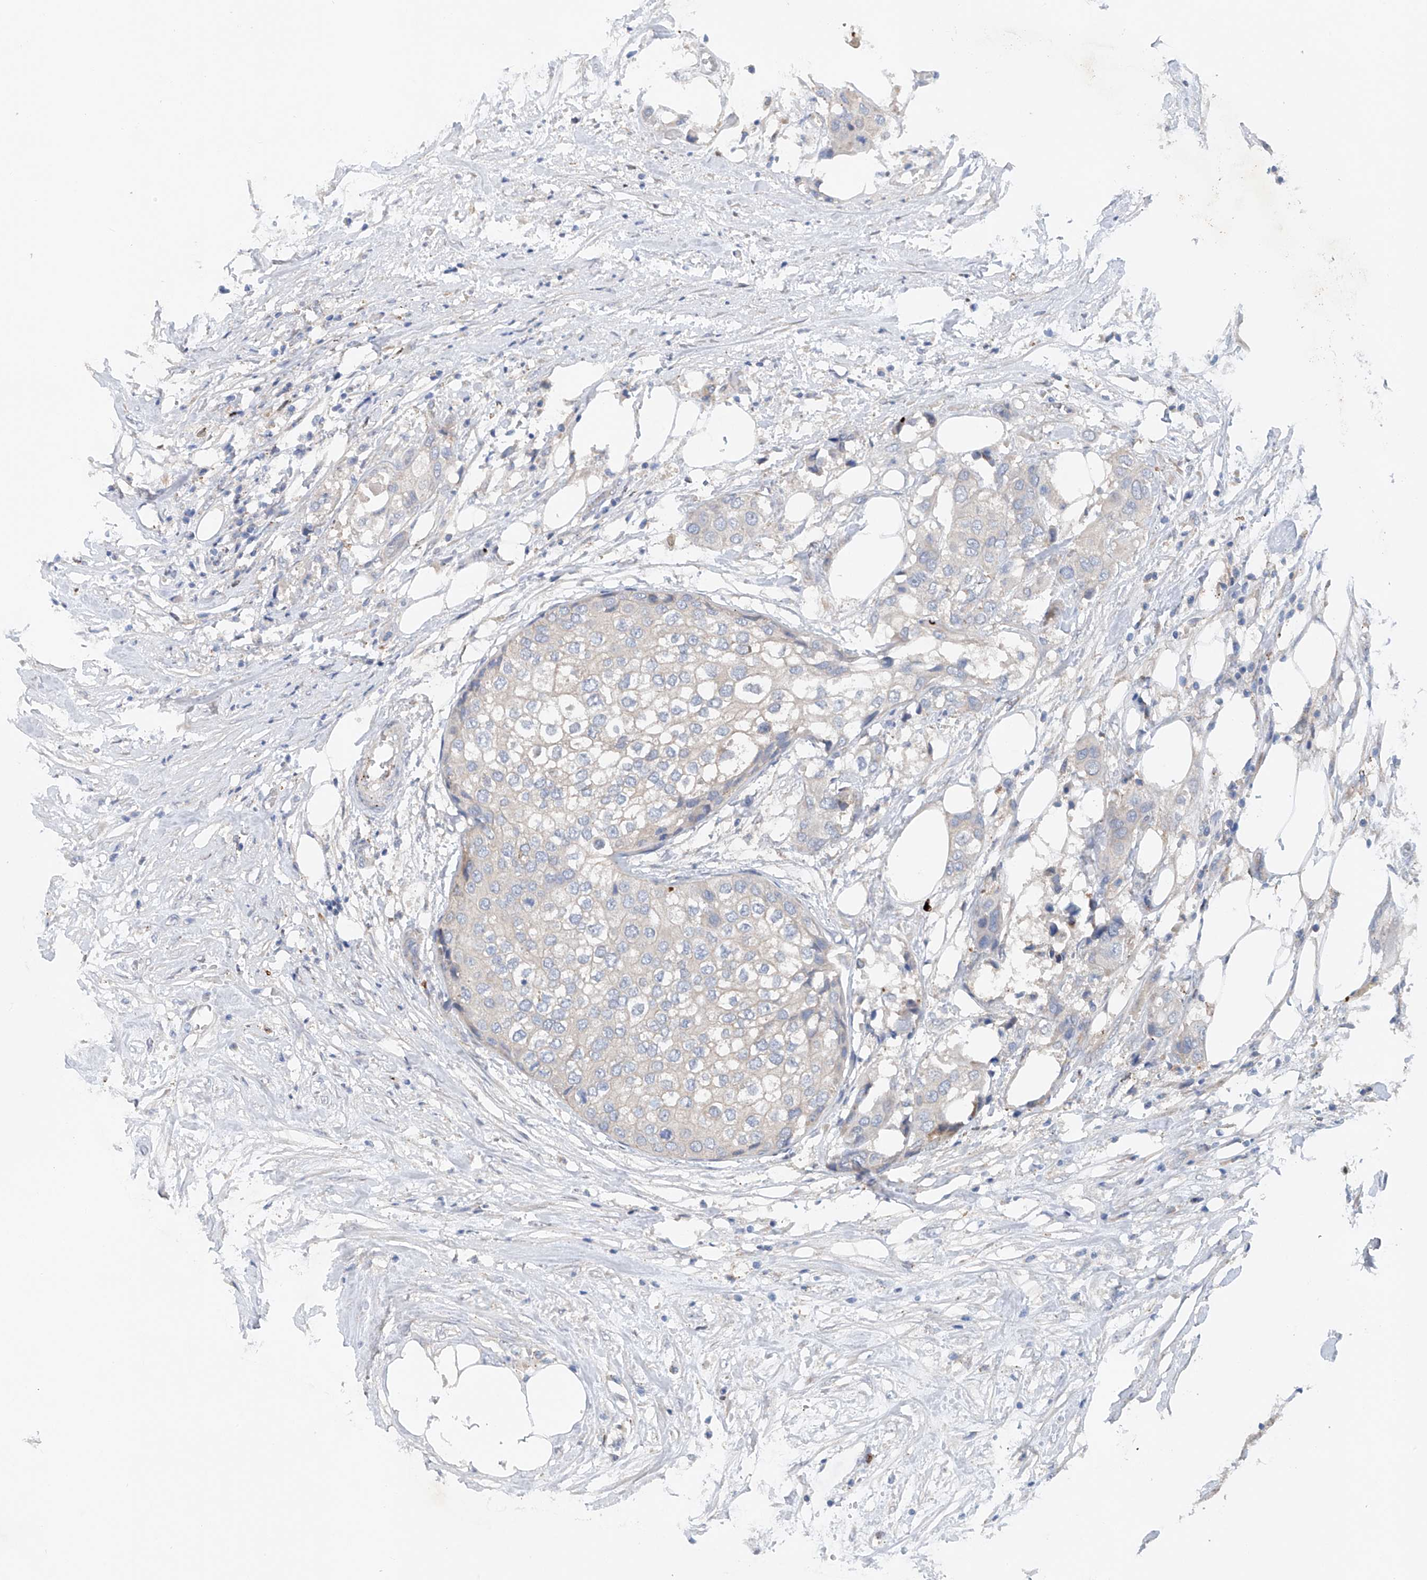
{"staining": {"intensity": "negative", "quantity": "none", "location": "none"}, "tissue": "urothelial cancer", "cell_type": "Tumor cells", "image_type": "cancer", "snomed": [{"axis": "morphology", "description": "Urothelial carcinoma, High grade"}, {"axis": "topography", "description": "Urinary bladder"}], "caption": "Immunohistochemistry photomicrograph of neoplastic tissue: urothelial cancer stained with DAB (3,3'-diaminobenzidine) shows no significant protein staining in tumor cells.", "gene": "CEP85L", "patient": {"sex": "male", "age": 64}}